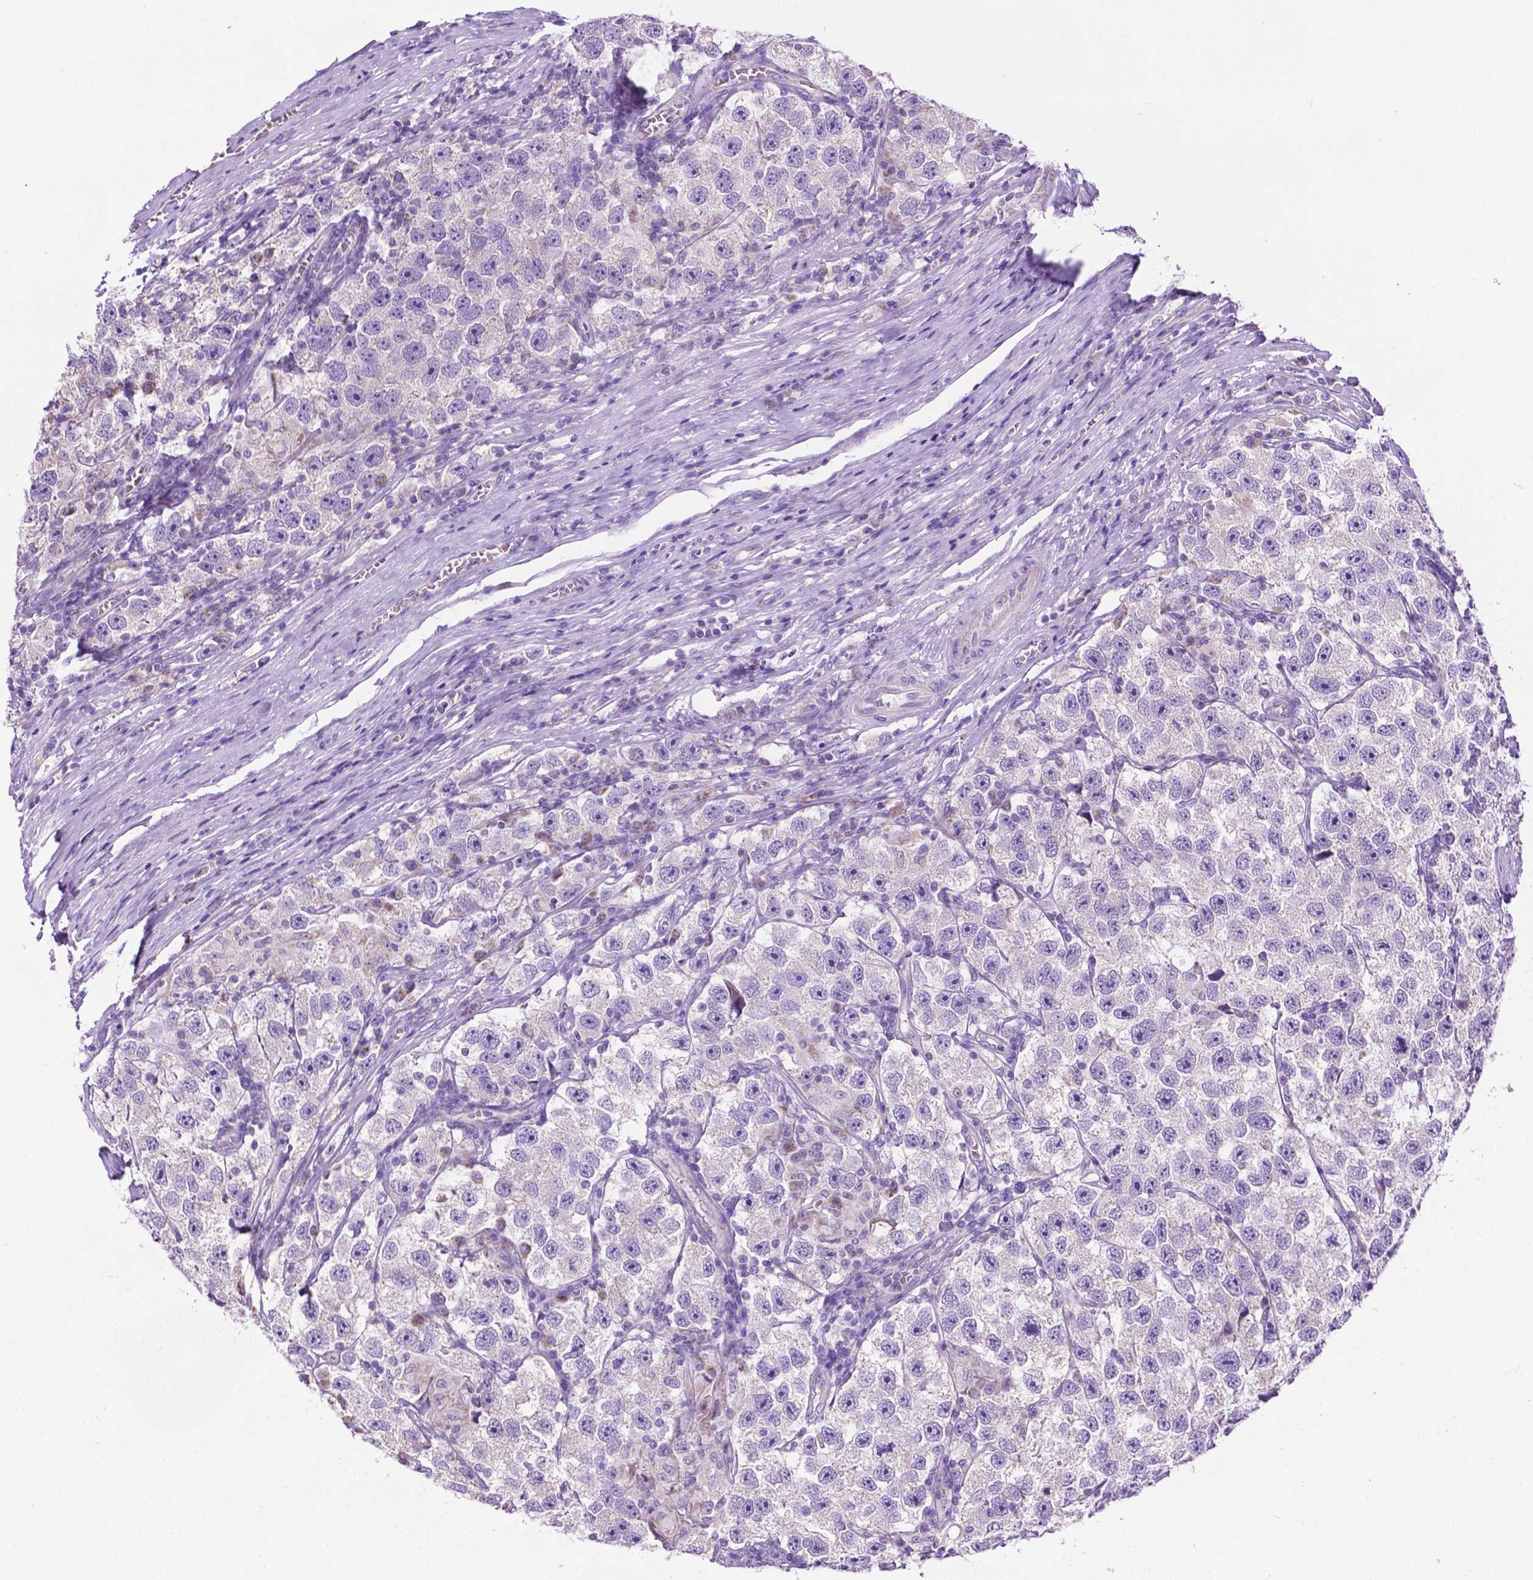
{"staining": {"intensity": "negative", "quantity": "none", "location": "none"}, "tissue": "testis cancer", "cell_type": "Tumor cells", "image_type": "cancer", "snomed": [{"axis": "morphology", "description": "Seminoma, NOS"}, {"axis": "topography", "description": "Testis"}], "caption": "This is a image of immunohistochemistry (IHC) staining of testis cancer (seminoma), which shows no expression in tumor cells.", "gene": "PHYHIP", "patient": {"sex": "male", "age": 26}}